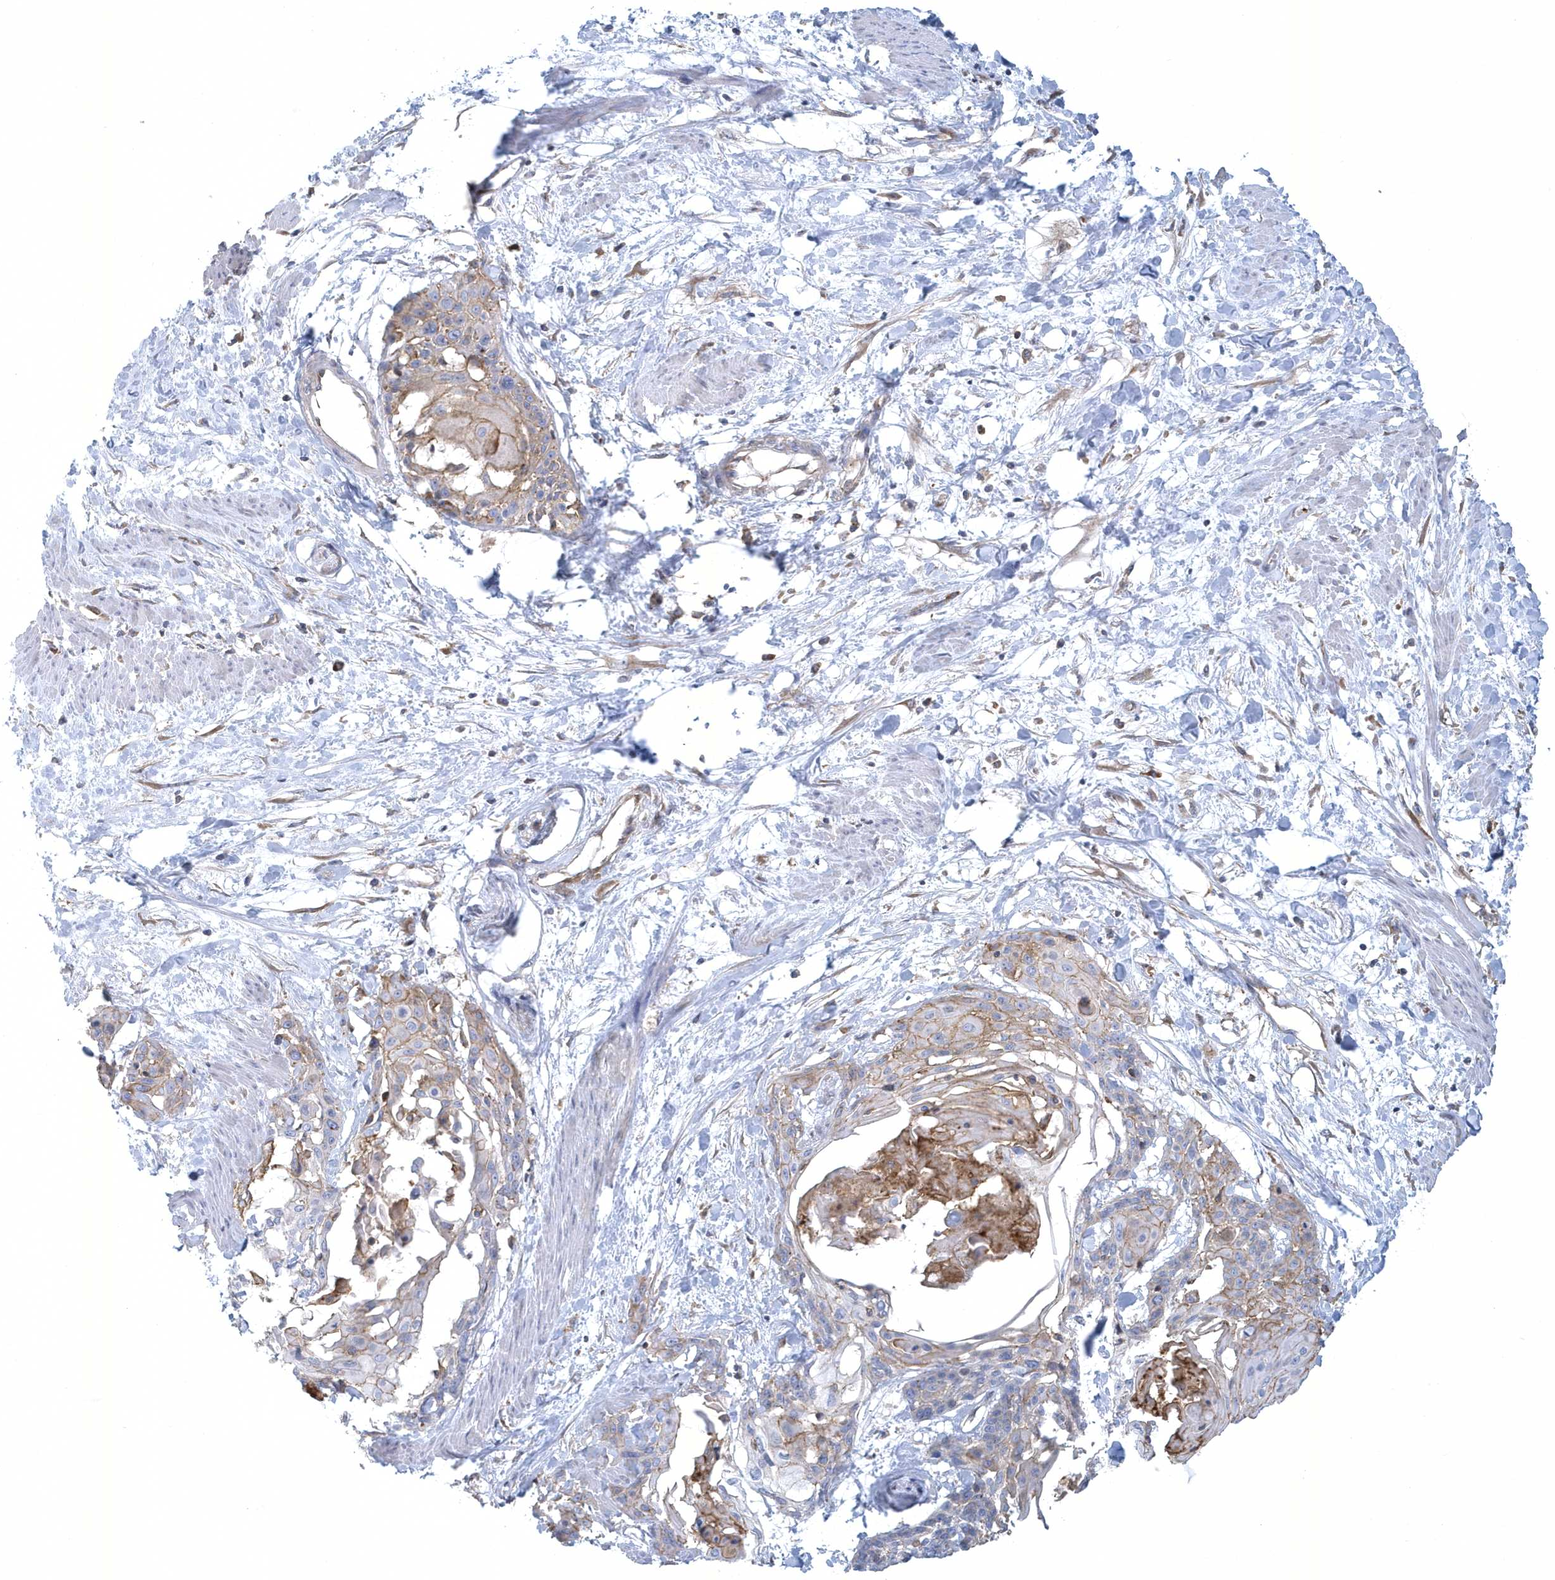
{"staining": {"intensity": "weak", "quantity": "25%-75%", "location": "cytoplasmic/membranous"}, "tissue": "cervical cancer", "cell_type": "Tumor cells", "image_type": "cancer", "snomed": [{"axis": "morphology", "description": "Squamous cell carcinoma, NOS"}, {"axis": "topography", "description": "Cervix"}], "caption": "Immunohistochemical staining of cervical squamous cell carcinoma exhibits low levels of weak cytoplasmic/membranous positivity in approximately 25%-75% of tumor cells.", "gene": "ARAP2", "patient": {"sex": "female", "age": 57}}